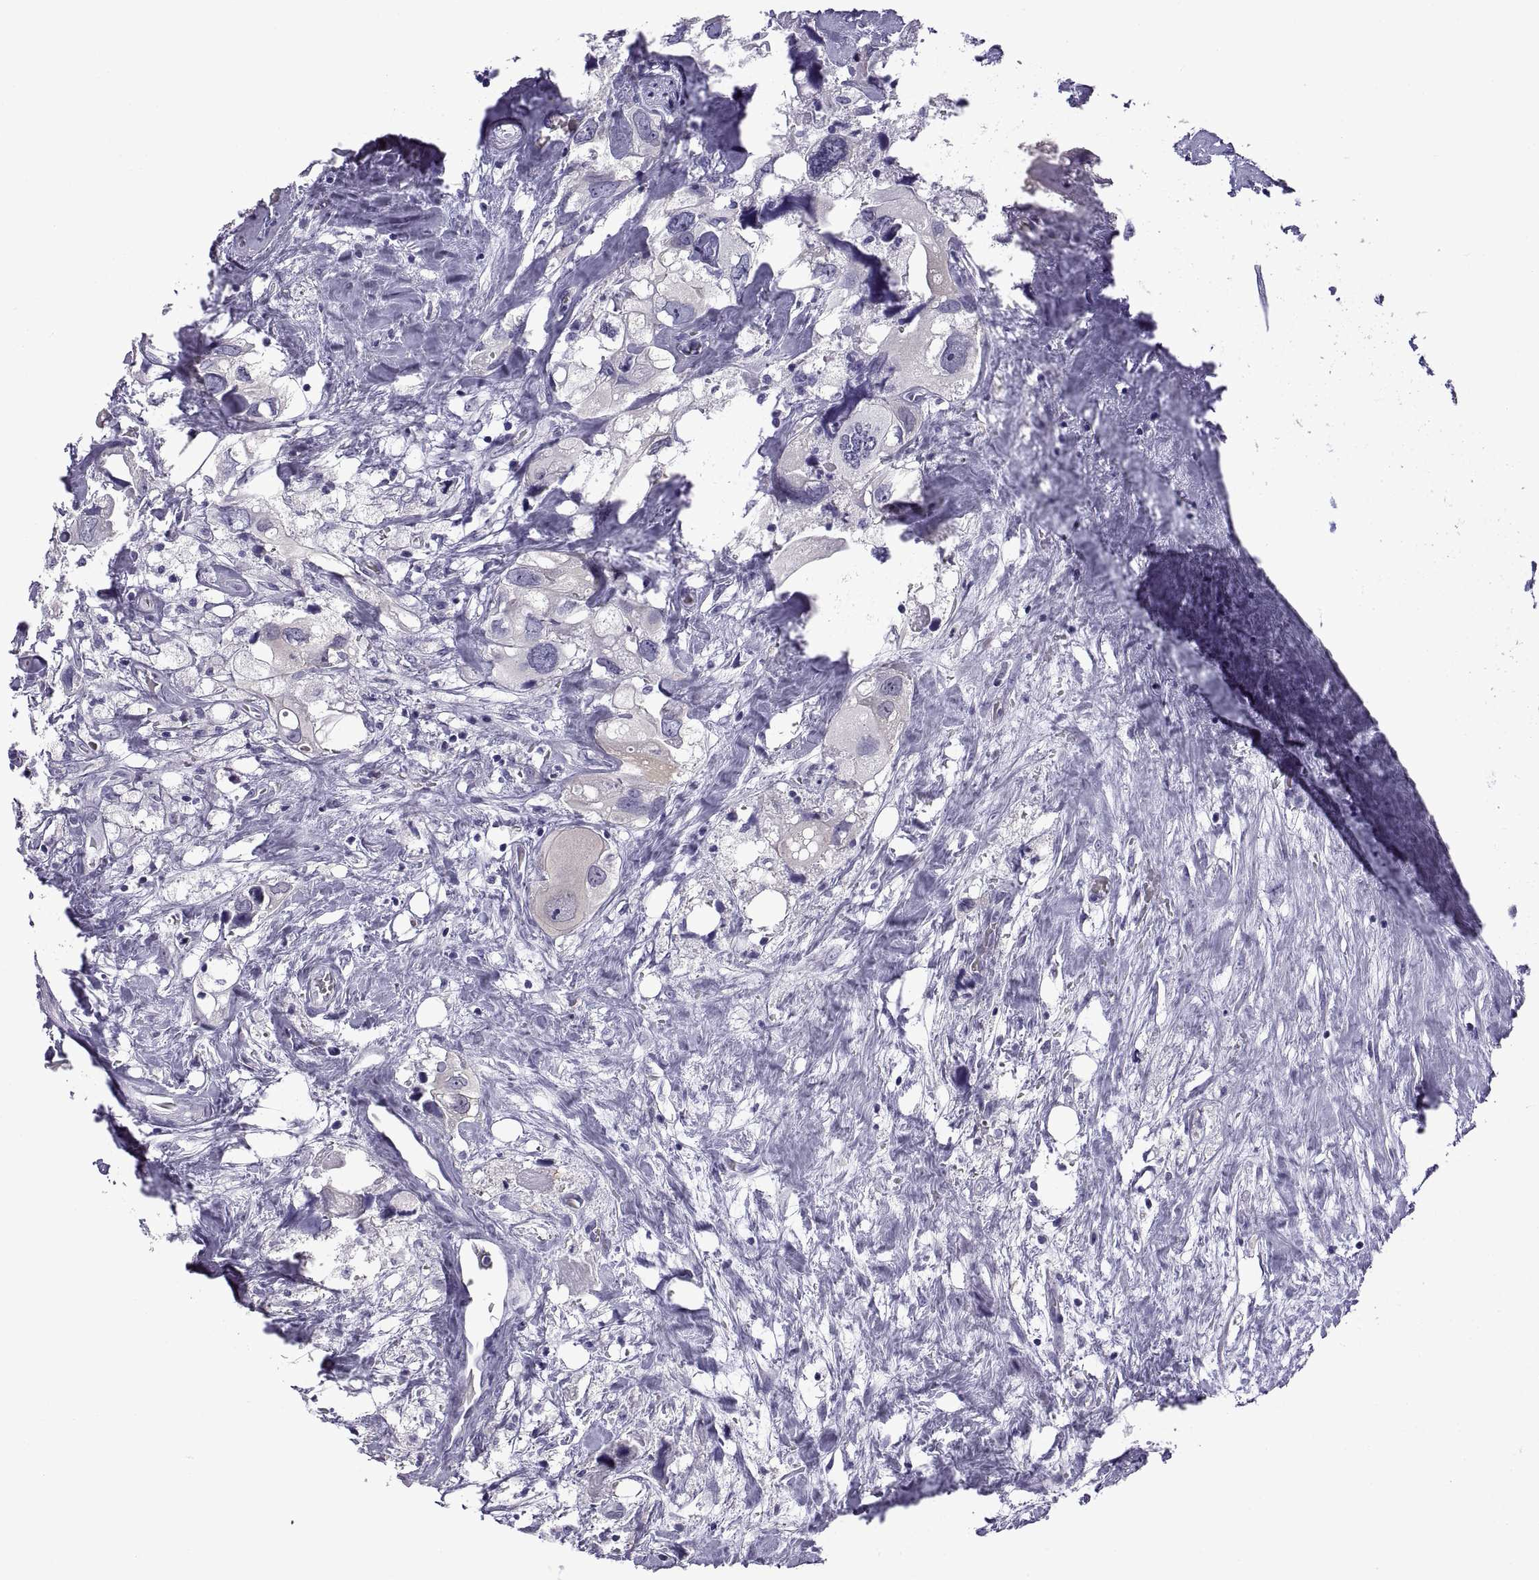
{"staining": {"intensity": "negative", "quantity": "none", "location": "none"}, "tissue": "urothelial cancer", "cell_type": "Tumor cells", "image_type": "cancer", "snomed": [{"axis": "morphology", "description": "Urothelial carcinoma, High grade"}, {"axis": "topography", "description": "Urinary bladder"}], "caption": "Immunohistochemical staining of human urothelial carcinoma (high-grade) demonstrates no significant staining in tumor cells.", "gene": "SPDYE1", "patient": {"sex": "male", "age": 59}}